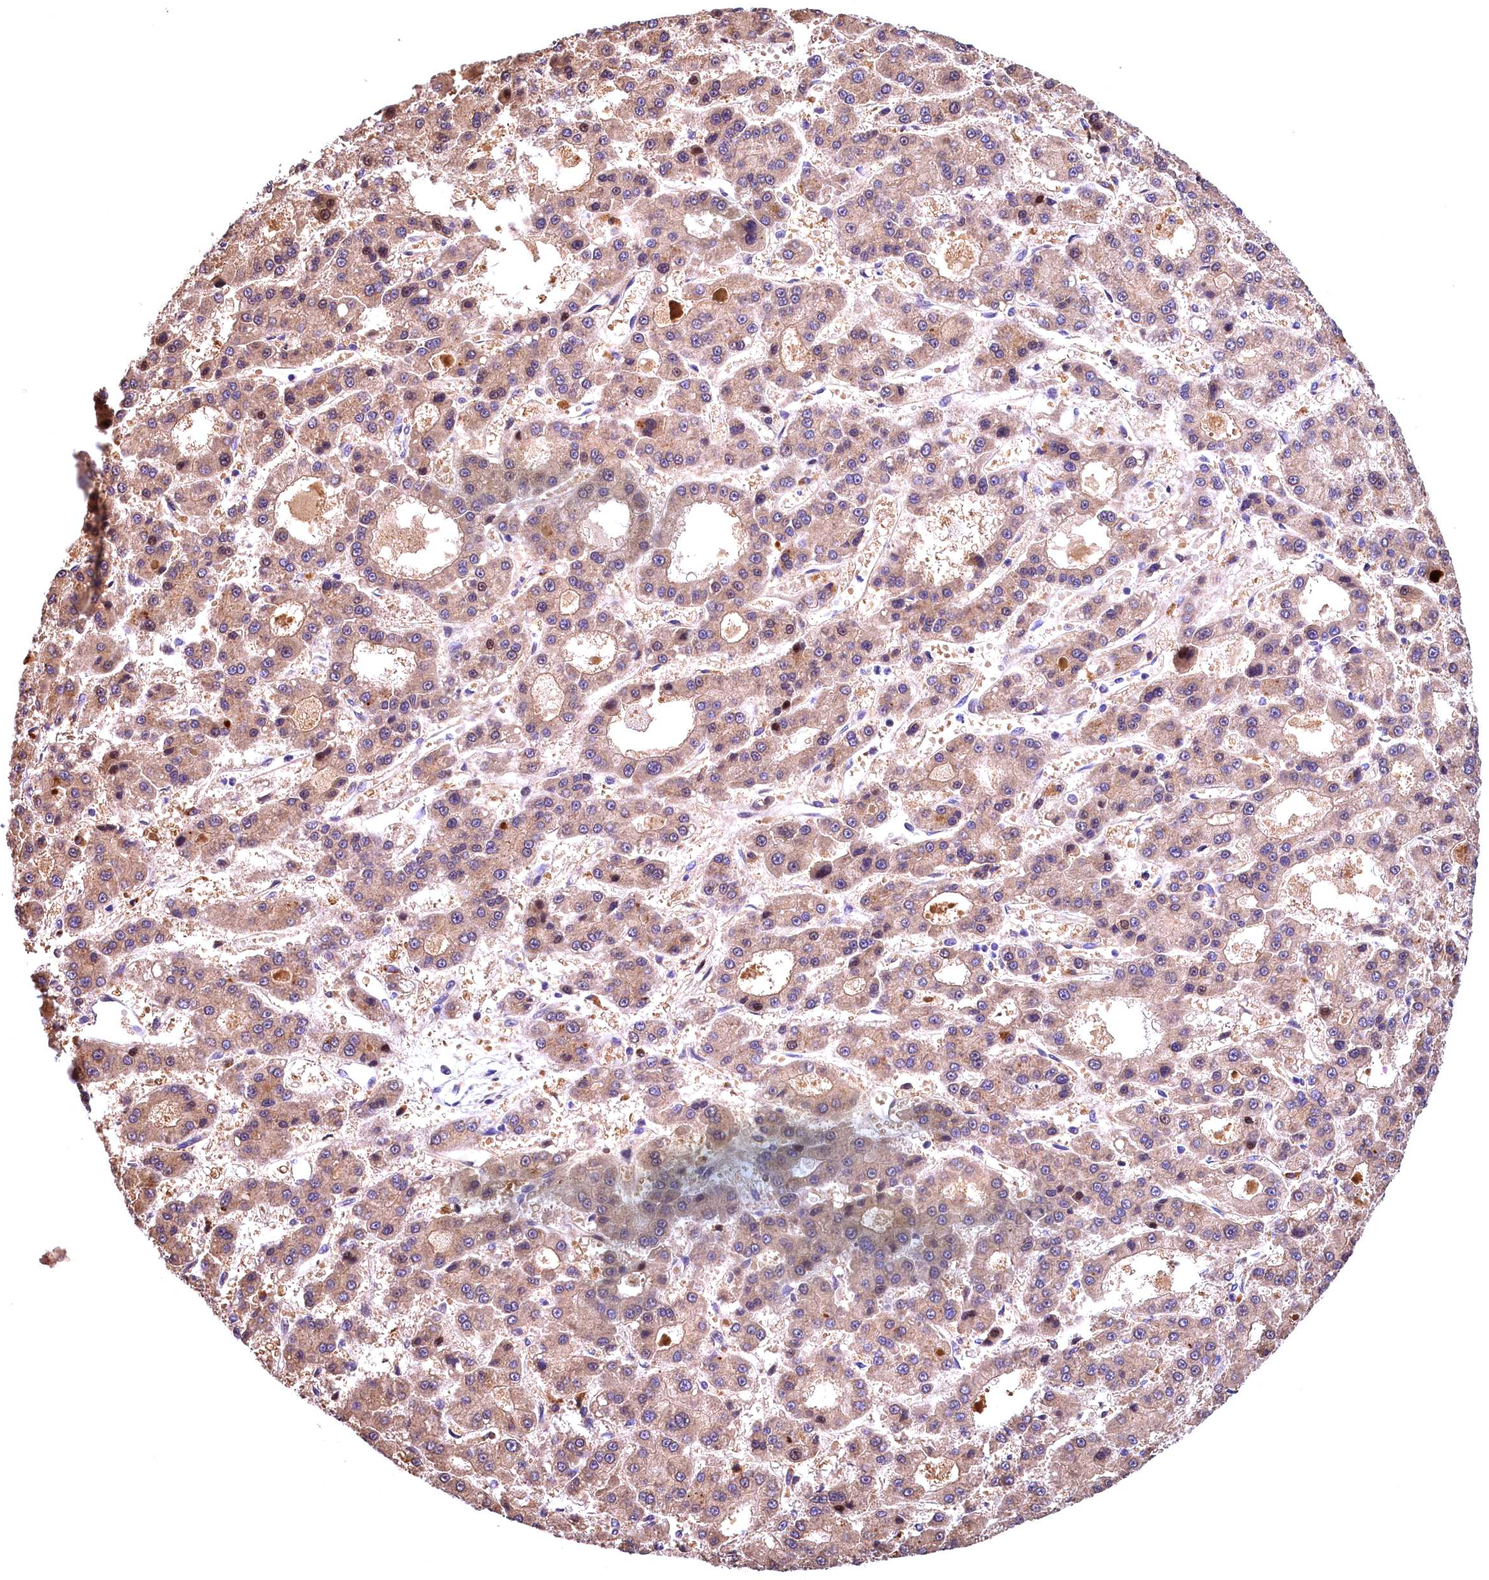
{"staining": {"intensity": "weak", "quantity": ">75%", "location": "cytoplasmic/membranous"}, "tissue": "liver cancer", "cell_type": "Tumor cells", "image_type": "cancer", "snomed": [{"axis": "morphology", "description": "Carcinoma, Hepatocellular, NOS"}, {"axis": "topography", "description": "Liver"}], "caption": "This histopathology image shows immunohistochemistry (IHC) staining of liver cancer (hepatocellular carcinoma), with low weak cytoplasmic/membranous staining in approximately >75% of tumor cells.", "gene": "NAIP", "patient": {"sex": "male", "age": 70}}